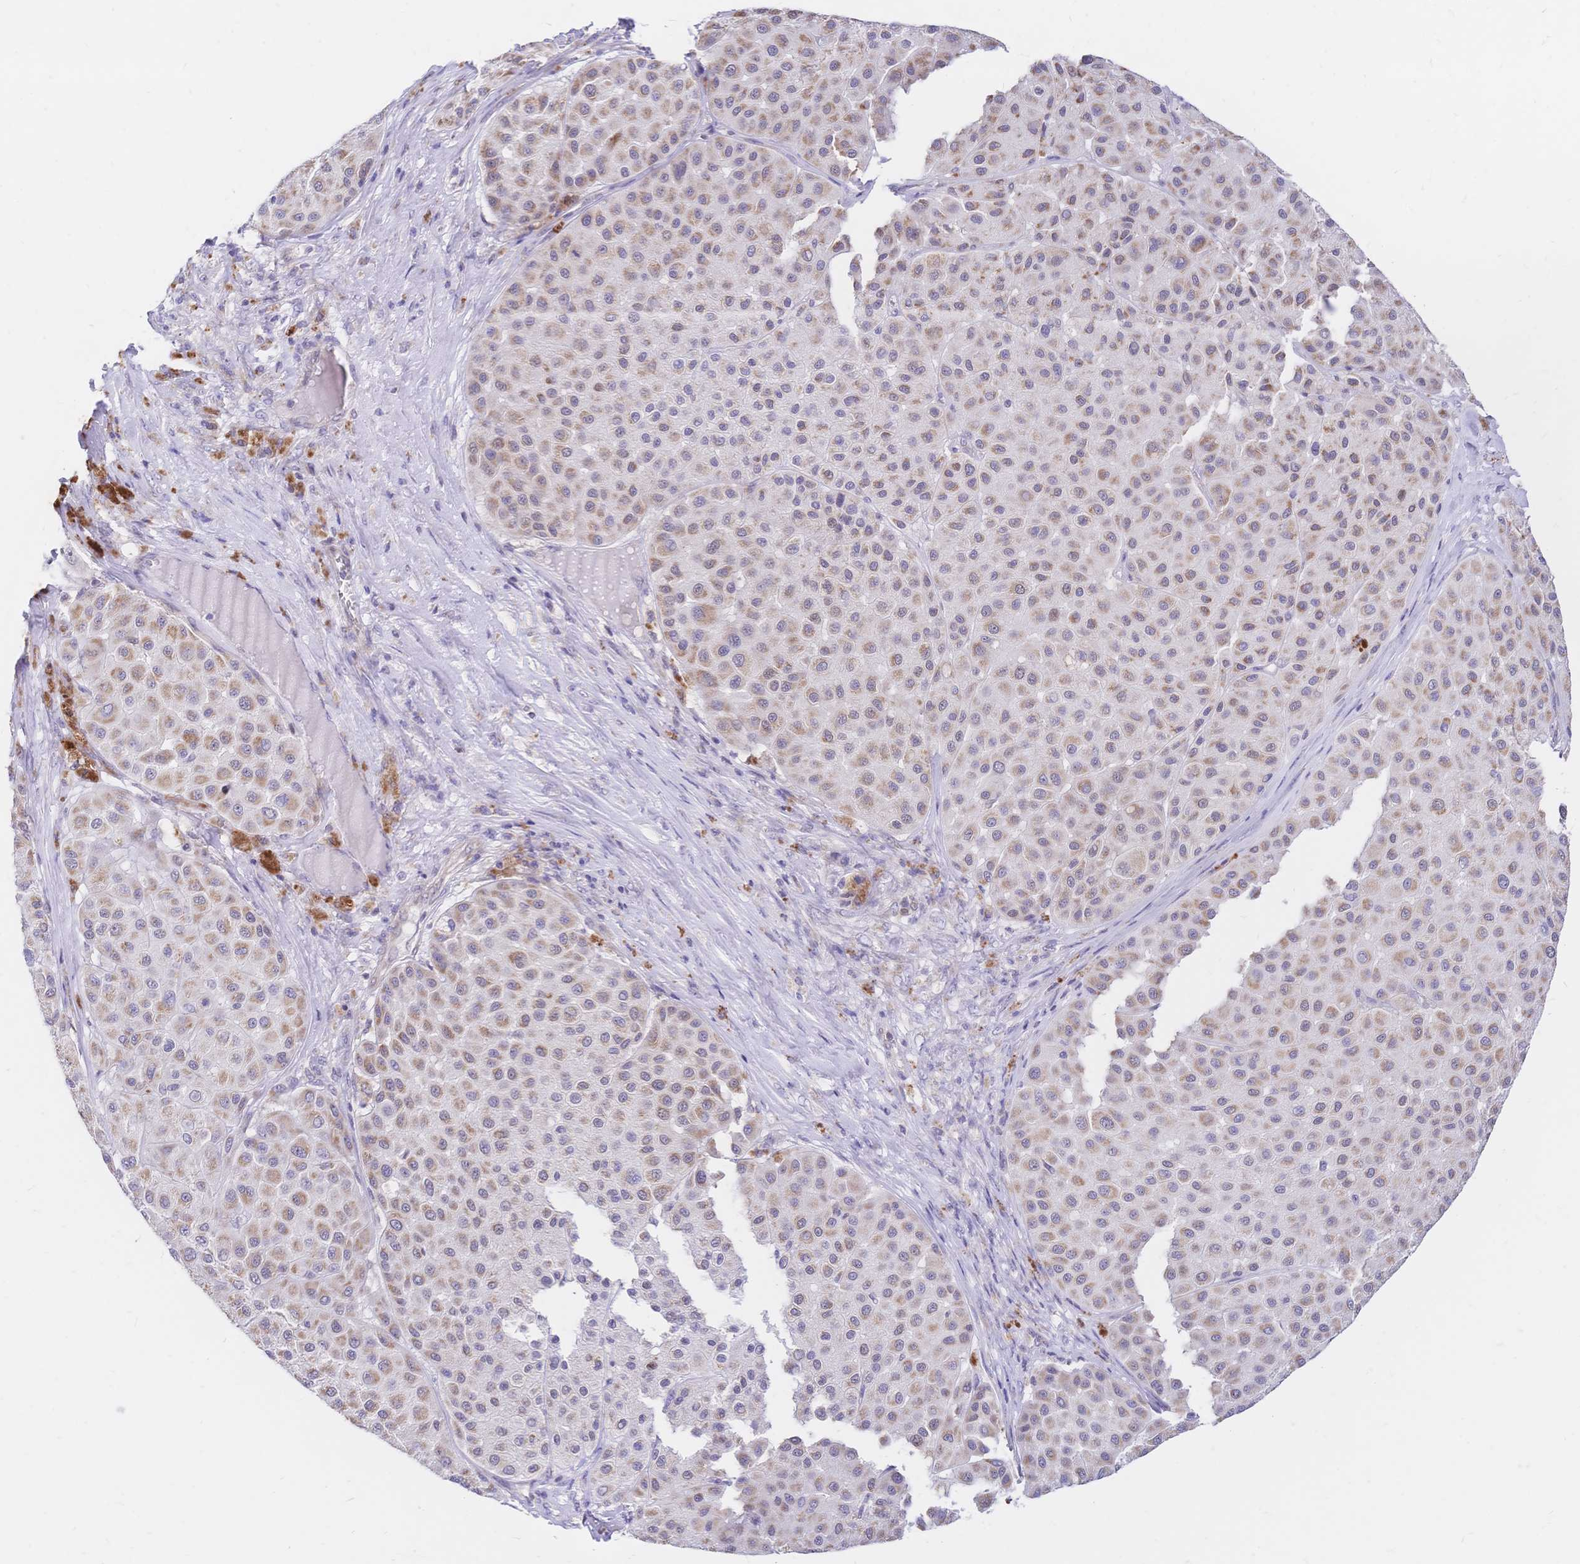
{"staining": {"intensity": "weak", "quantity": ">75%", "location": "cytoplasmic/membranous"}, "tissue": "melanoma", "cell_type": "Tumor cells", "image_type": "cancer", "snomed": [{"axis": "morphology", "description": "Malignant melanoma, Metastatic site"}, {"axis": "topography", "description": "Smooth muscle"}], "caption": "Brown immunohistochemical staining in melanoma shows weak cytoplasmic/membranous staining in about >75% of tumor cells.", "gene": "CLEC18B", "patient": {"sex": "male", "age": 41}}